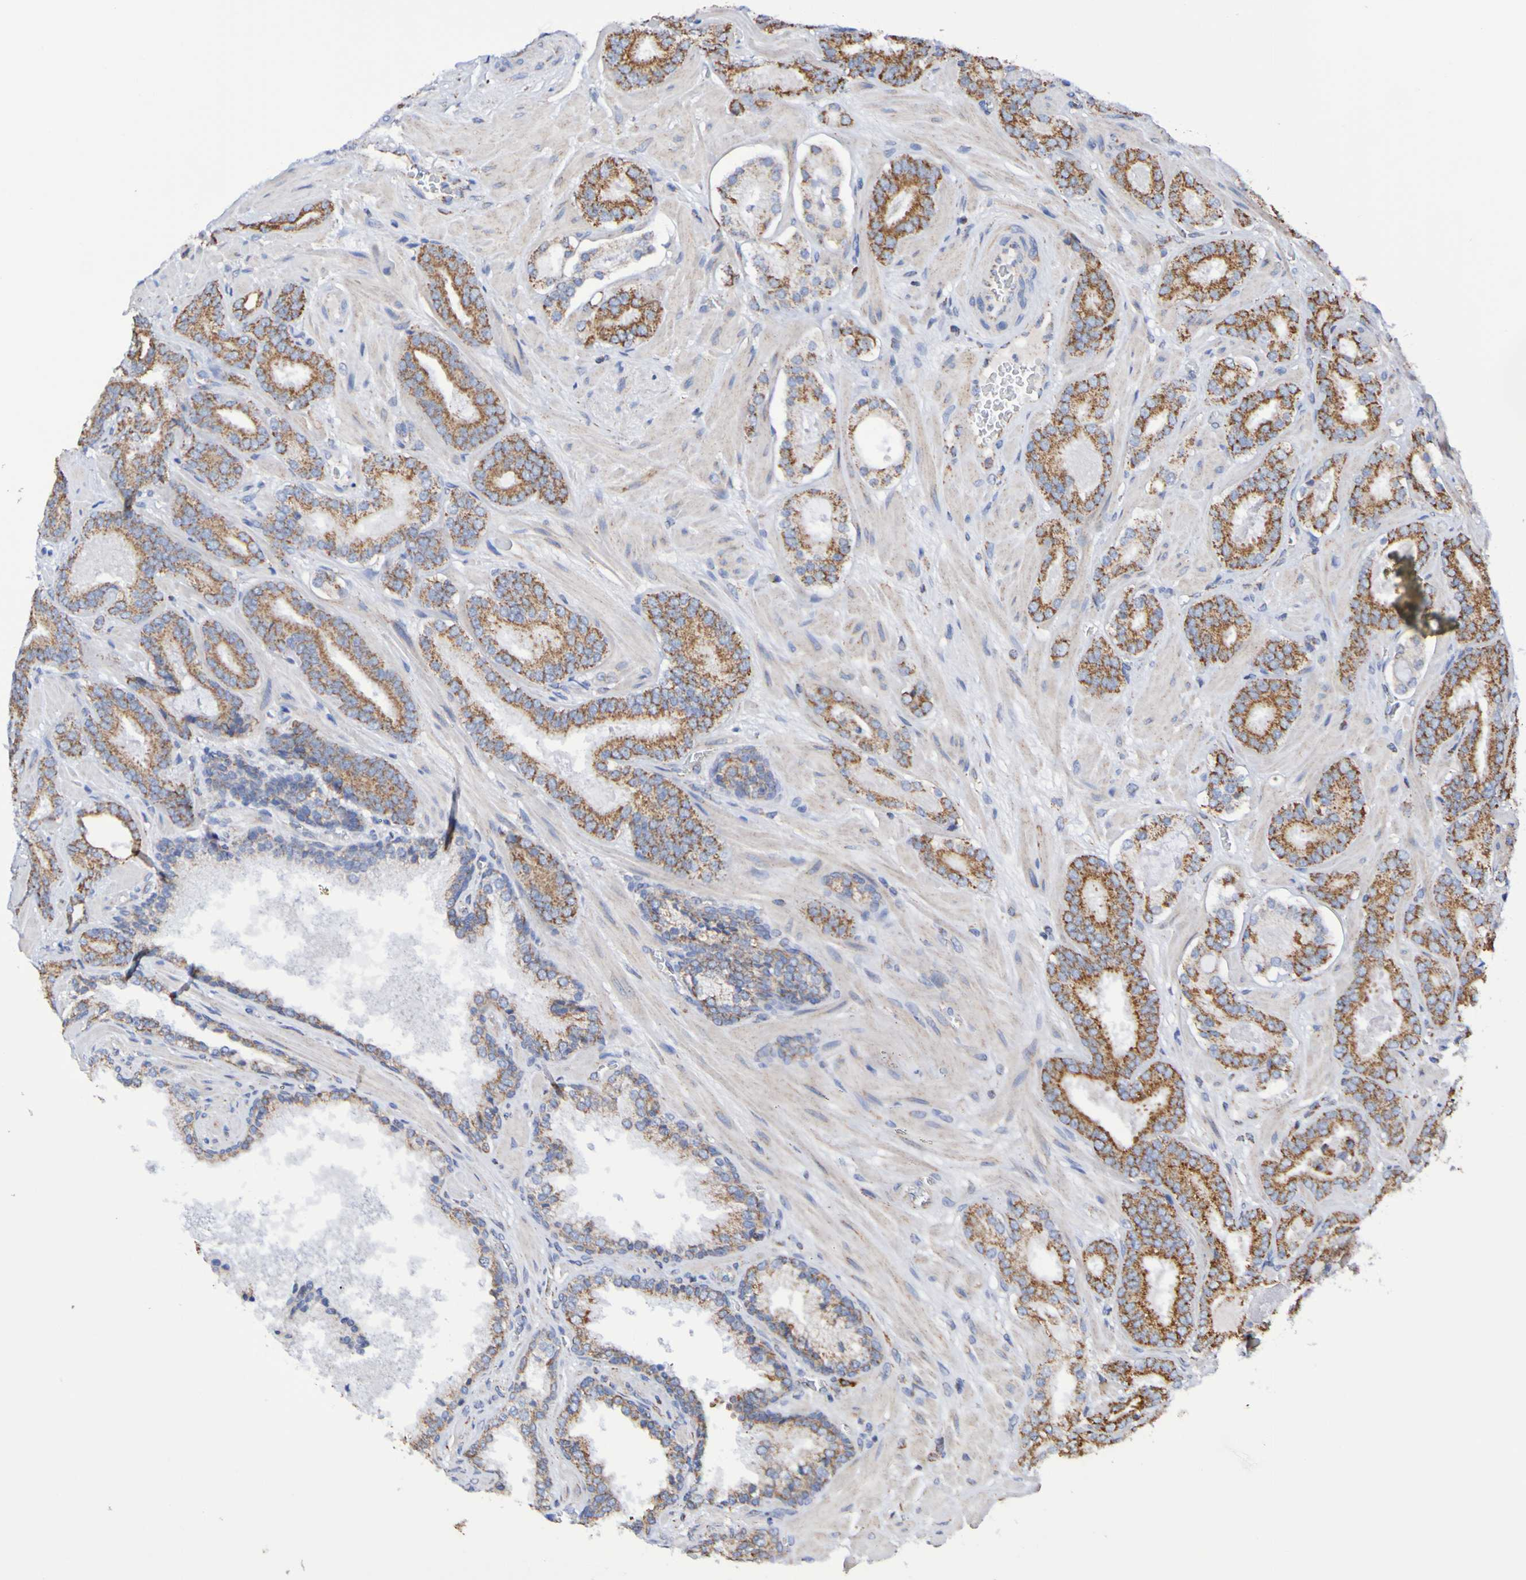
{"staining": {"intensity": "strong", "quantity": ">75%", "location": "cytoplasmic/membranous"}, "tissue": "prostate cancer", "cell_type": "Tumor cells", "image_type": "cancer", "snomed": [{"axis": "morphology", "description": "Adenocarcinoma, Low grade"}, {"axis": "topography", "description": "Prostate"}], "caption": "This micrograph displays immunohistochemistry (IHC) staining of prostate cancer, with high strong cytoplasmic/membranous staining in approximately >75% of tumor cells.", "gene": "IL18R1", "patient": {"sex": "male", "age": 63}}